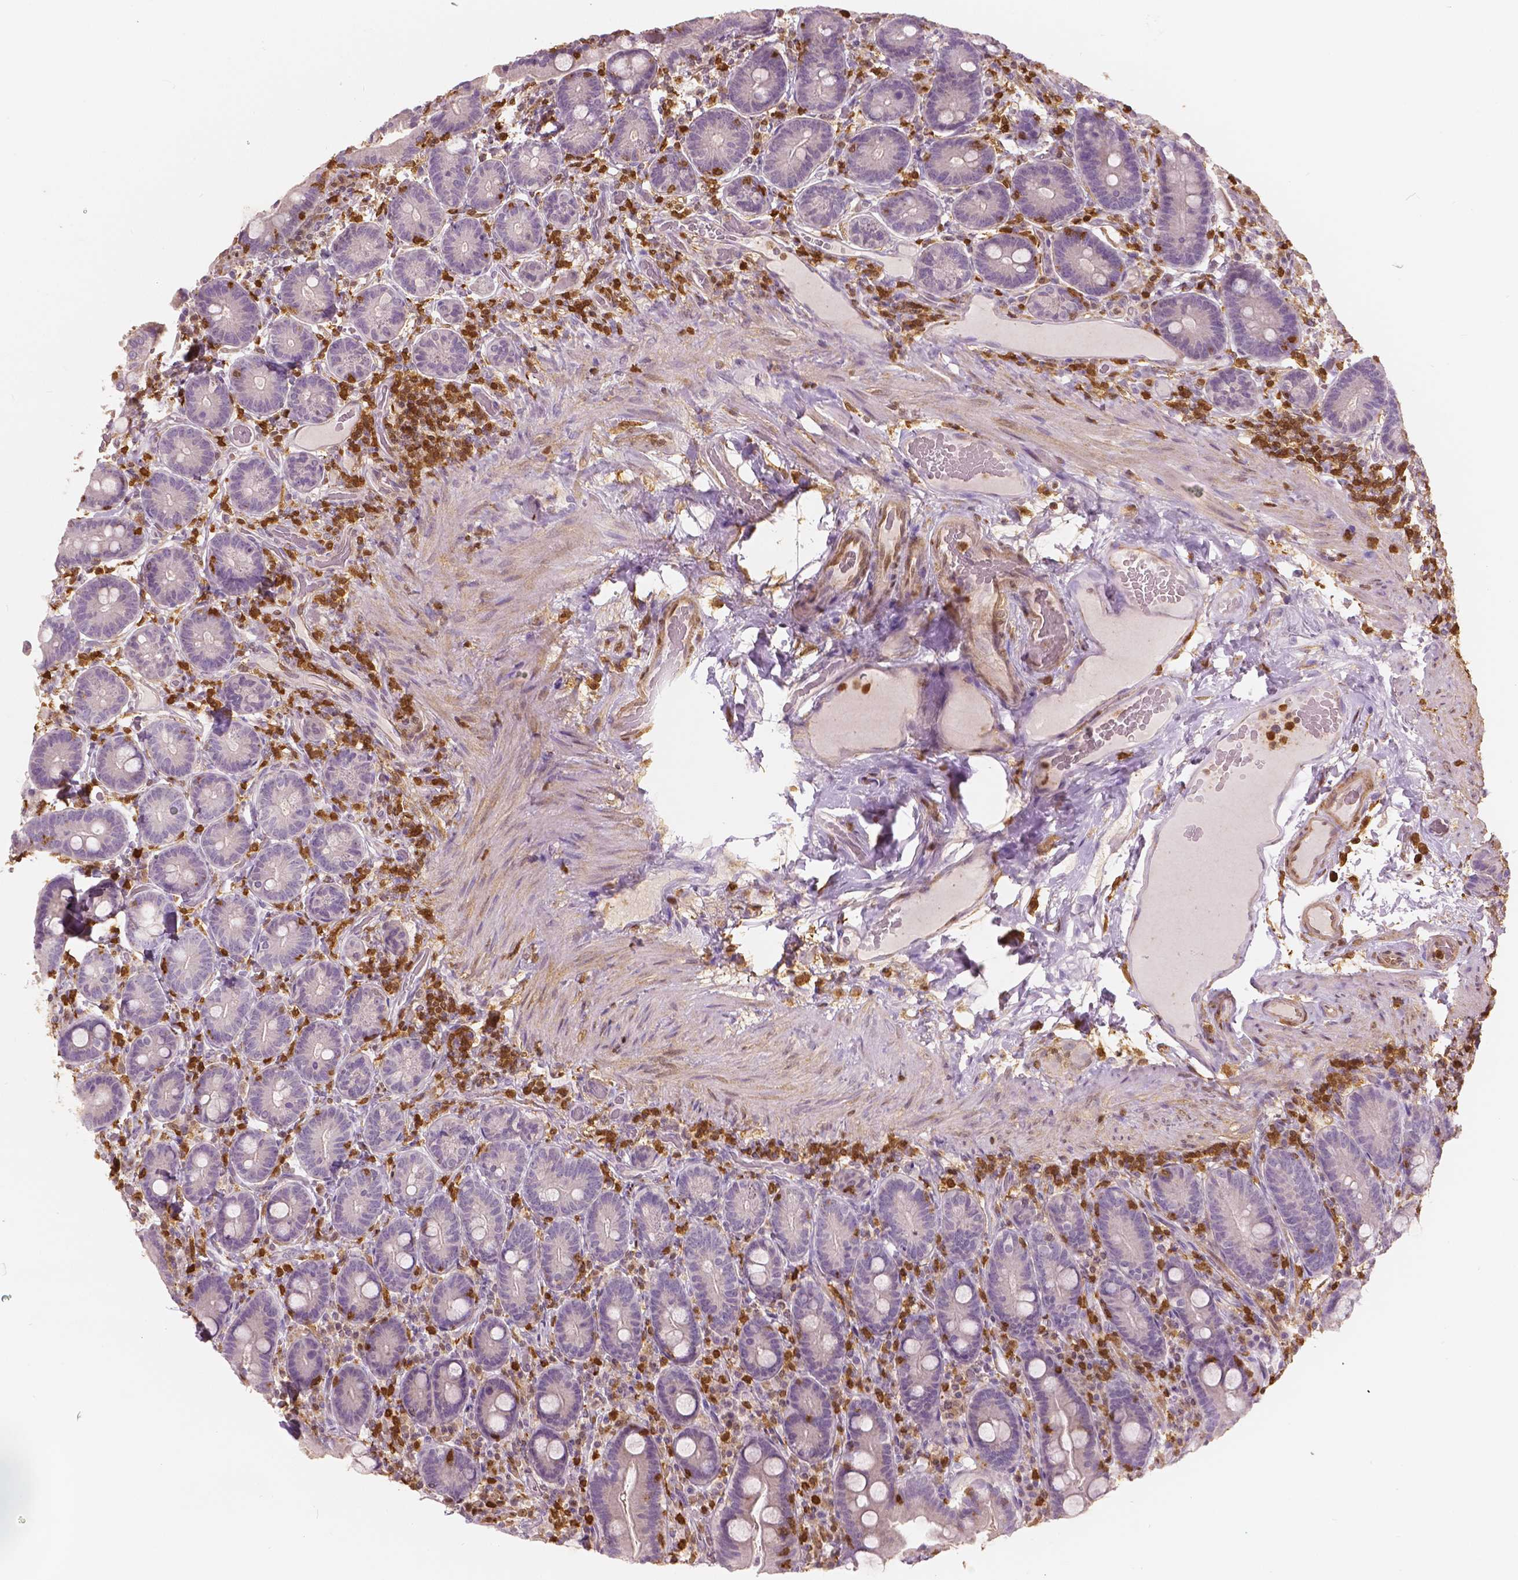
{"staining": {"intensity": "negative", "quantity": "none", "location": "none"}, "tissue": "duodenum", "cell_type": "Glandular cells", "image_type": "normal", "snomed": [{"axis": "morphology", "description": "Normal tissue, NOS"}, {"axis": "topography", "description": "Duodenum"}], "caption": "A high-resolution photomicrograph shows immunohistochemistry staining of normal duodenum, which exhibits no significant expression in glandular cells. (DAB immunohistochemistry (IHC) visualized using brightfield microscopy, high magnification).", "gene": "S100A4", "patient": {"sex": "female", "age": 62}}